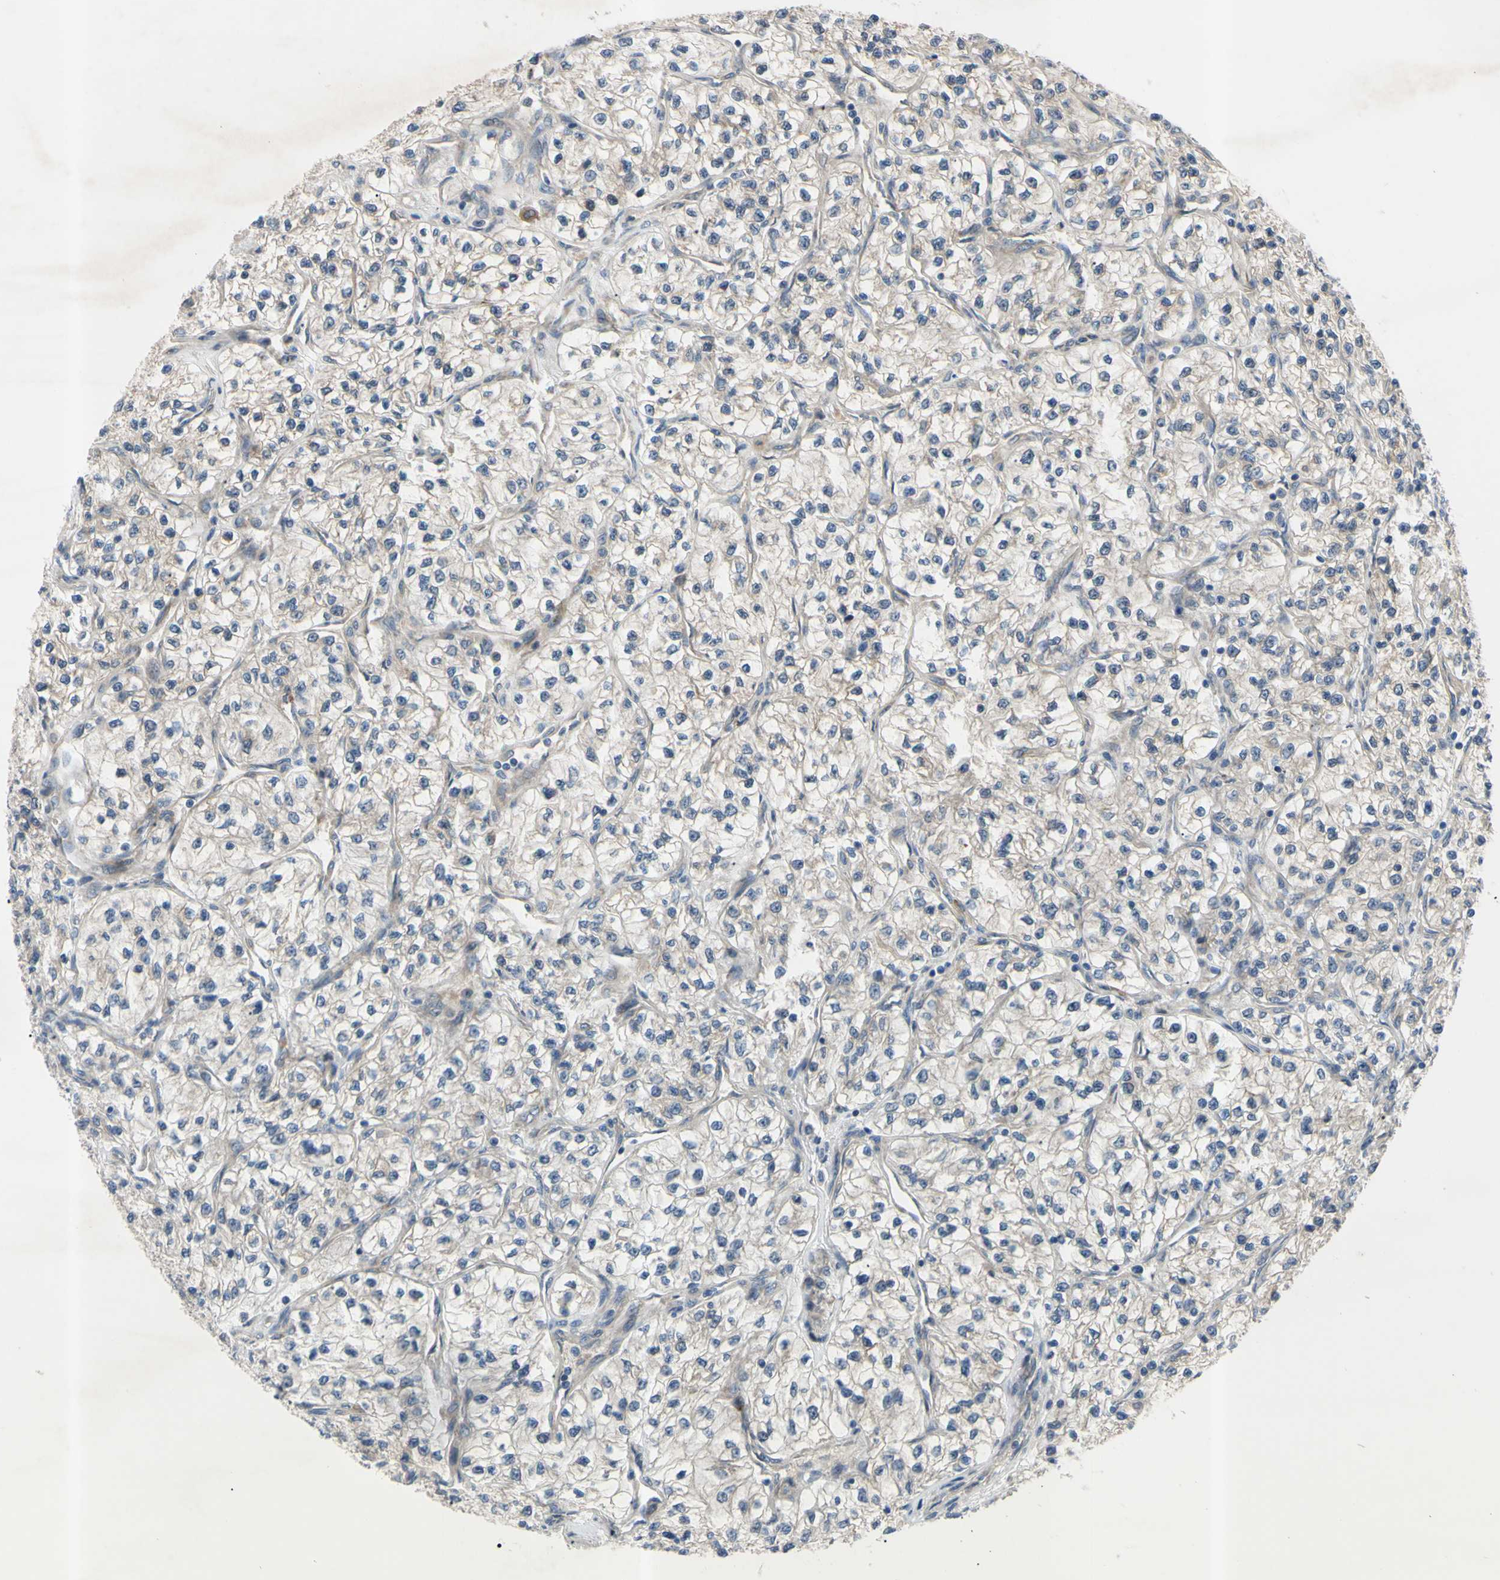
{"staining": {"intensity": "negative", "quantity": "none", "location": "none"}, "tissue": "renal cancer", "cell_type": "Tumor cells", "image_type": "cancer", "snomed": [{"axis": "morphology", "description": "Adenocarcinoma, NOS"}, {"axis": "topography", "description": "Kidney"}], "caption": "This is an immunohistochemistry (IHC) micrograph of human adenocarcinoma (renal). There is no staining in tumor cells.", "gene": "SVIL", "patient": {"sex": "female", "age": 57}}